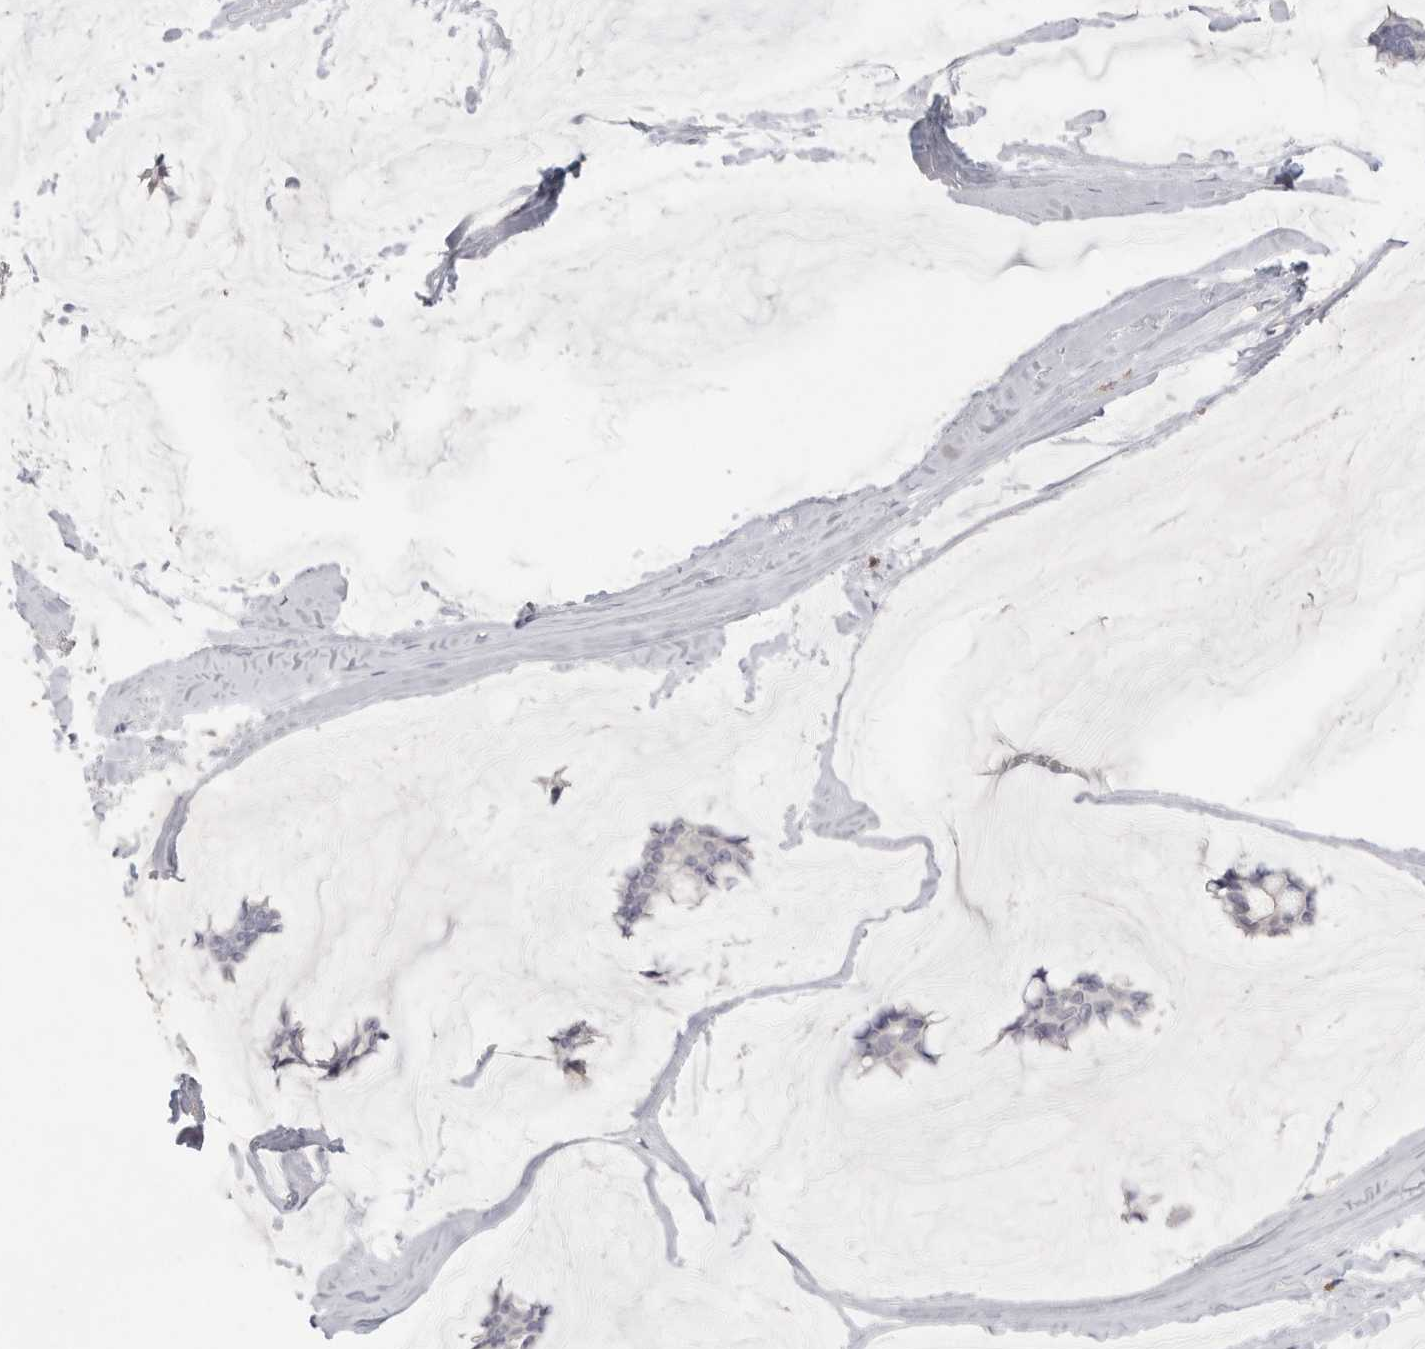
{"staining": {"intensity": "negative", "quantity": "none", "location": "none"}, "tissue": "breast cancer", "cell_type": "Tumor cells", "image_type": "cancer", "snomed": [{"axis": "morphology", "description": "Duct carcinoma"}, {"axis": "topography", "description": "Breast"}], "caption": "Immunohistochemistry (IHC) of invasive ductal carcinoma (breast) shows no expression in tumor cells.", "gene": "DNAJC11", "patient": {"sex": "female", "age": 93}}